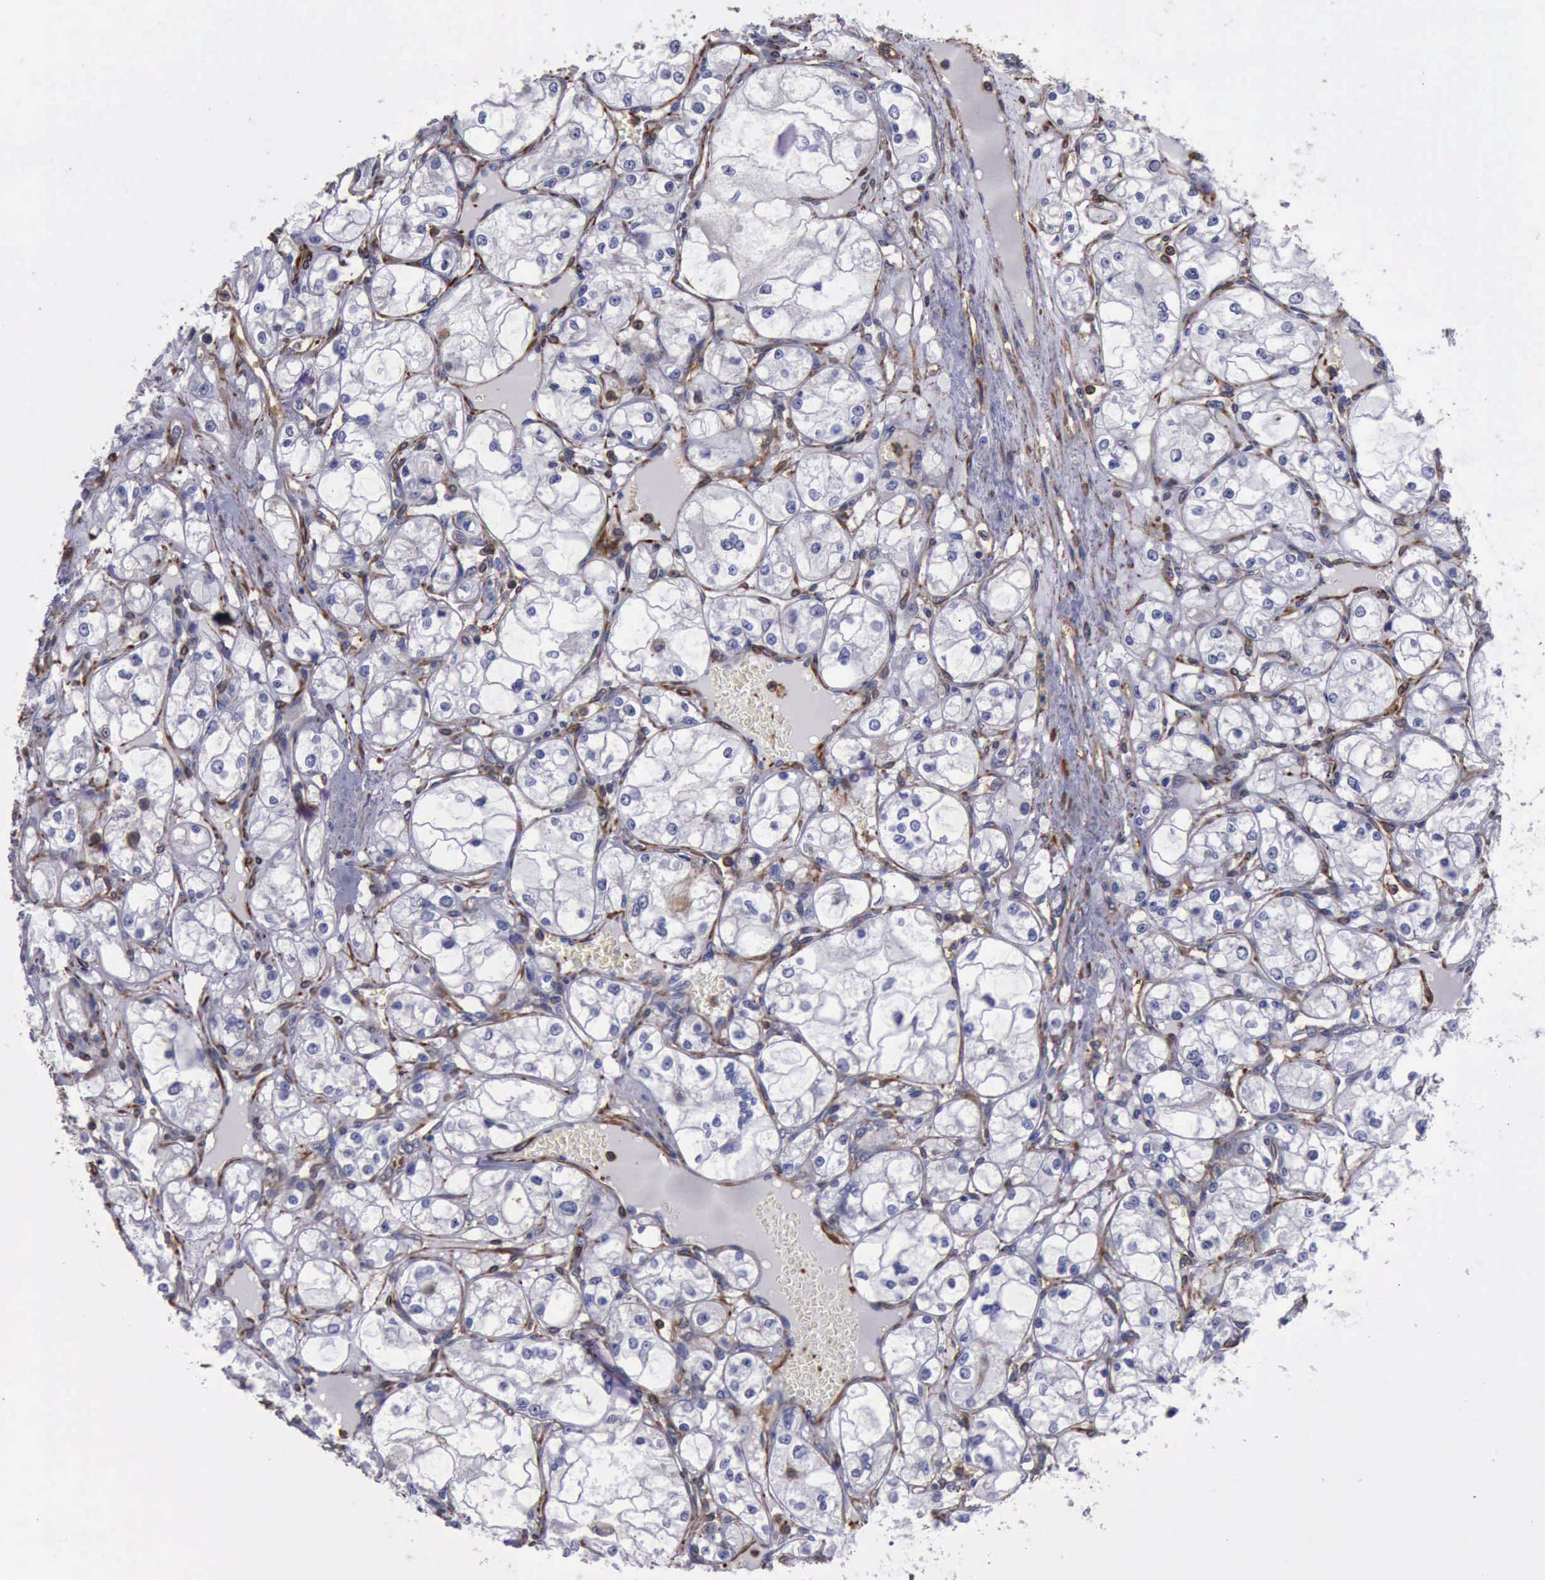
{"staining": {"intensity": "negative", "quantity": "none", "location": "none"}, "tissue": "renal cancer", "cell_type": "Tumor cells", "image_type": "cancer", "snomed": [{"axis": "morphology", "description": "Adenocarcinoma, NOS"}, {"axis": "topography", "description": "Kidney"}], "caption": "A high-resolution histopathology image shows immunohistochemistry staining of renal cancer (adenocarcinoma), which displays no significant staining in tumor cells.", "gene": "FLNA", "patient": {"sex": "male", "age": 61}}